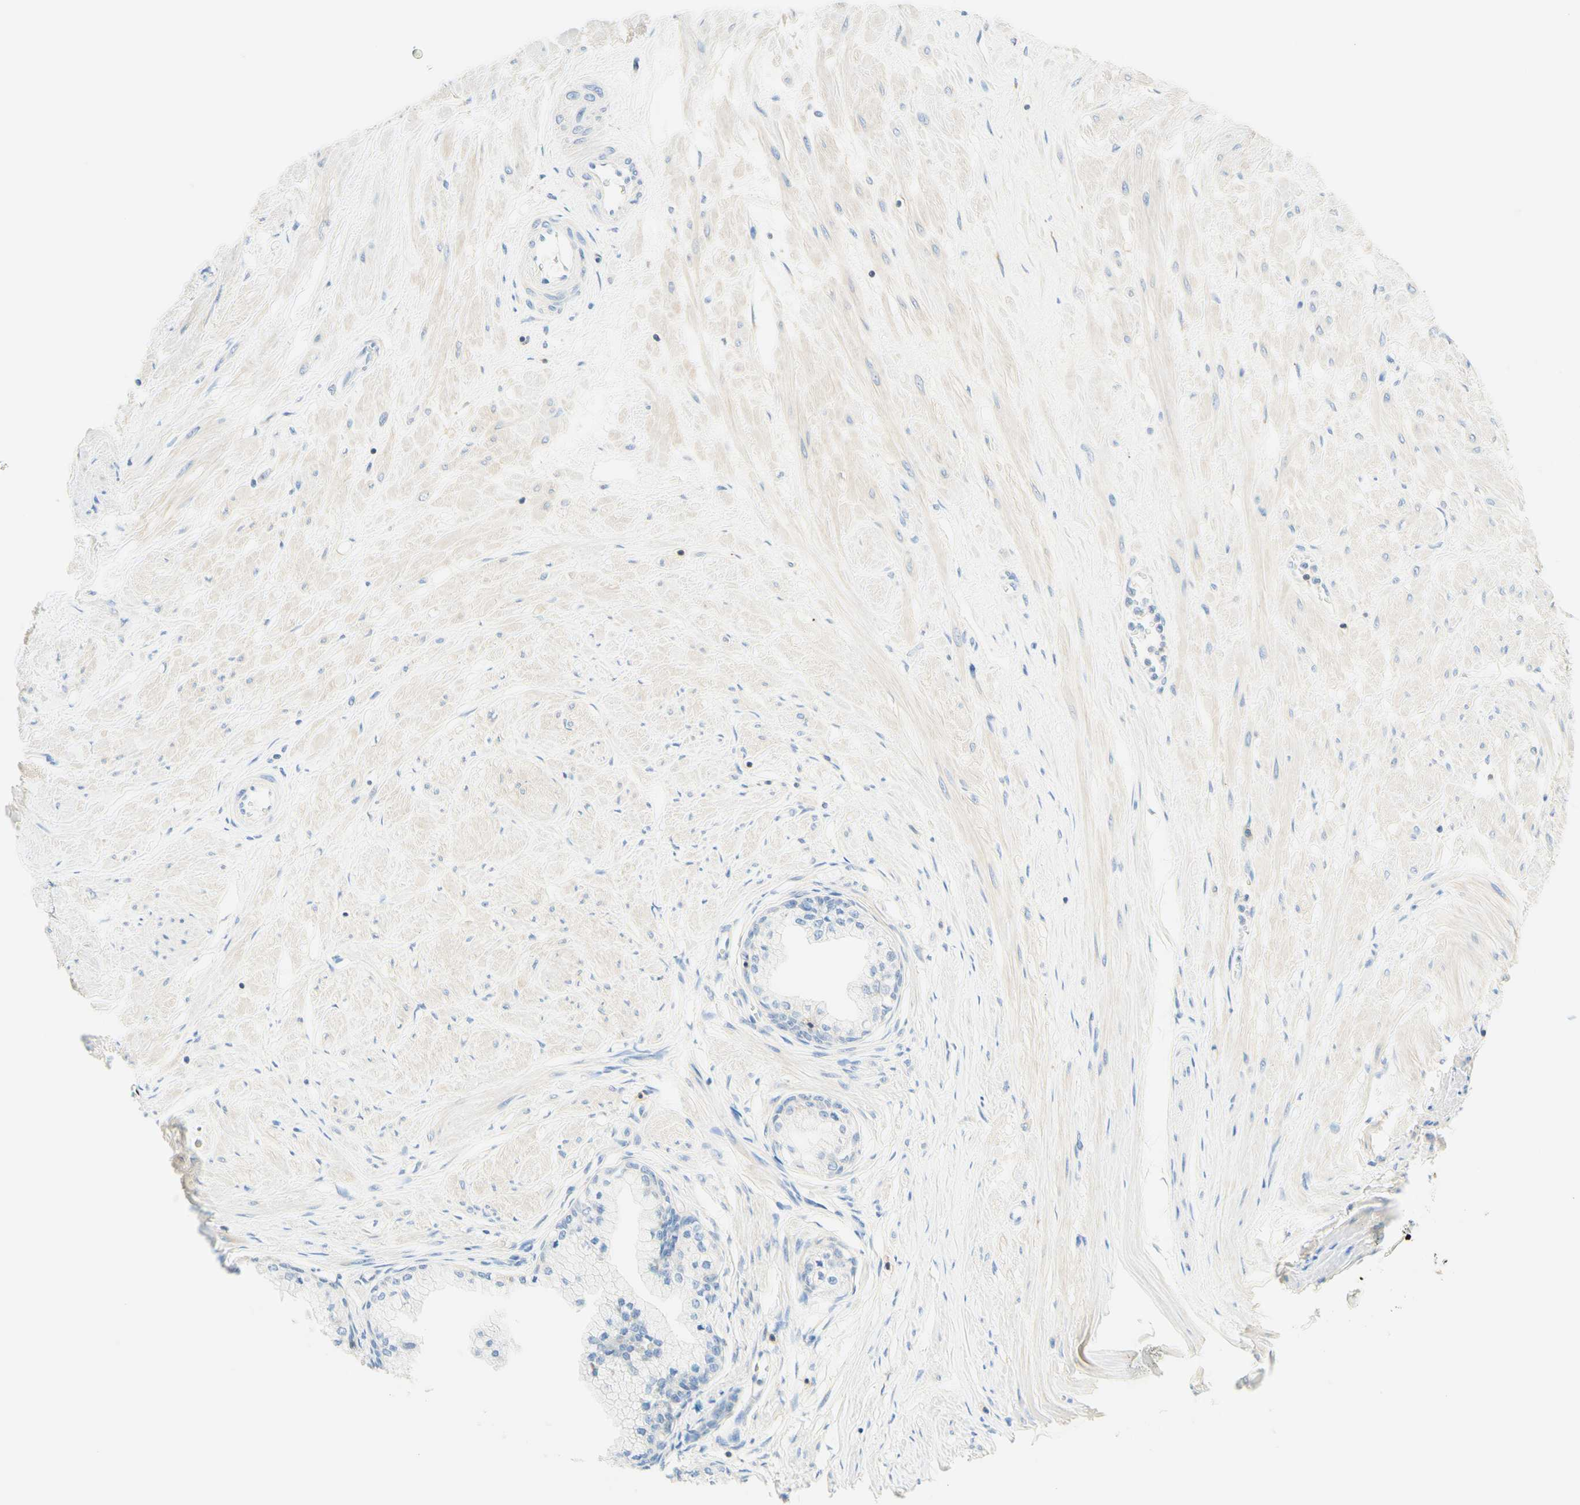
{"staining": {"intensity": "weak", "quantity": "<25%", "location": "cytoplasmic/membranous"}, "tissue": "prostate", "cell_type": "Glandular cells", "image_type": "normal", "snomed": [{"axis": "morphology", "description": "Normal tissue, NOS"}, {"axis": "topography", "description": "Prostate"}, {"axis": "topography", "description": "Seminal veicle"}], "caption": "This is a image of immunohistochemistry (IHC) staining of normal prostate, which shows no expression in glandular cells.", "gene": "LAT", "patient": {"sex": "male", "age": 60}}